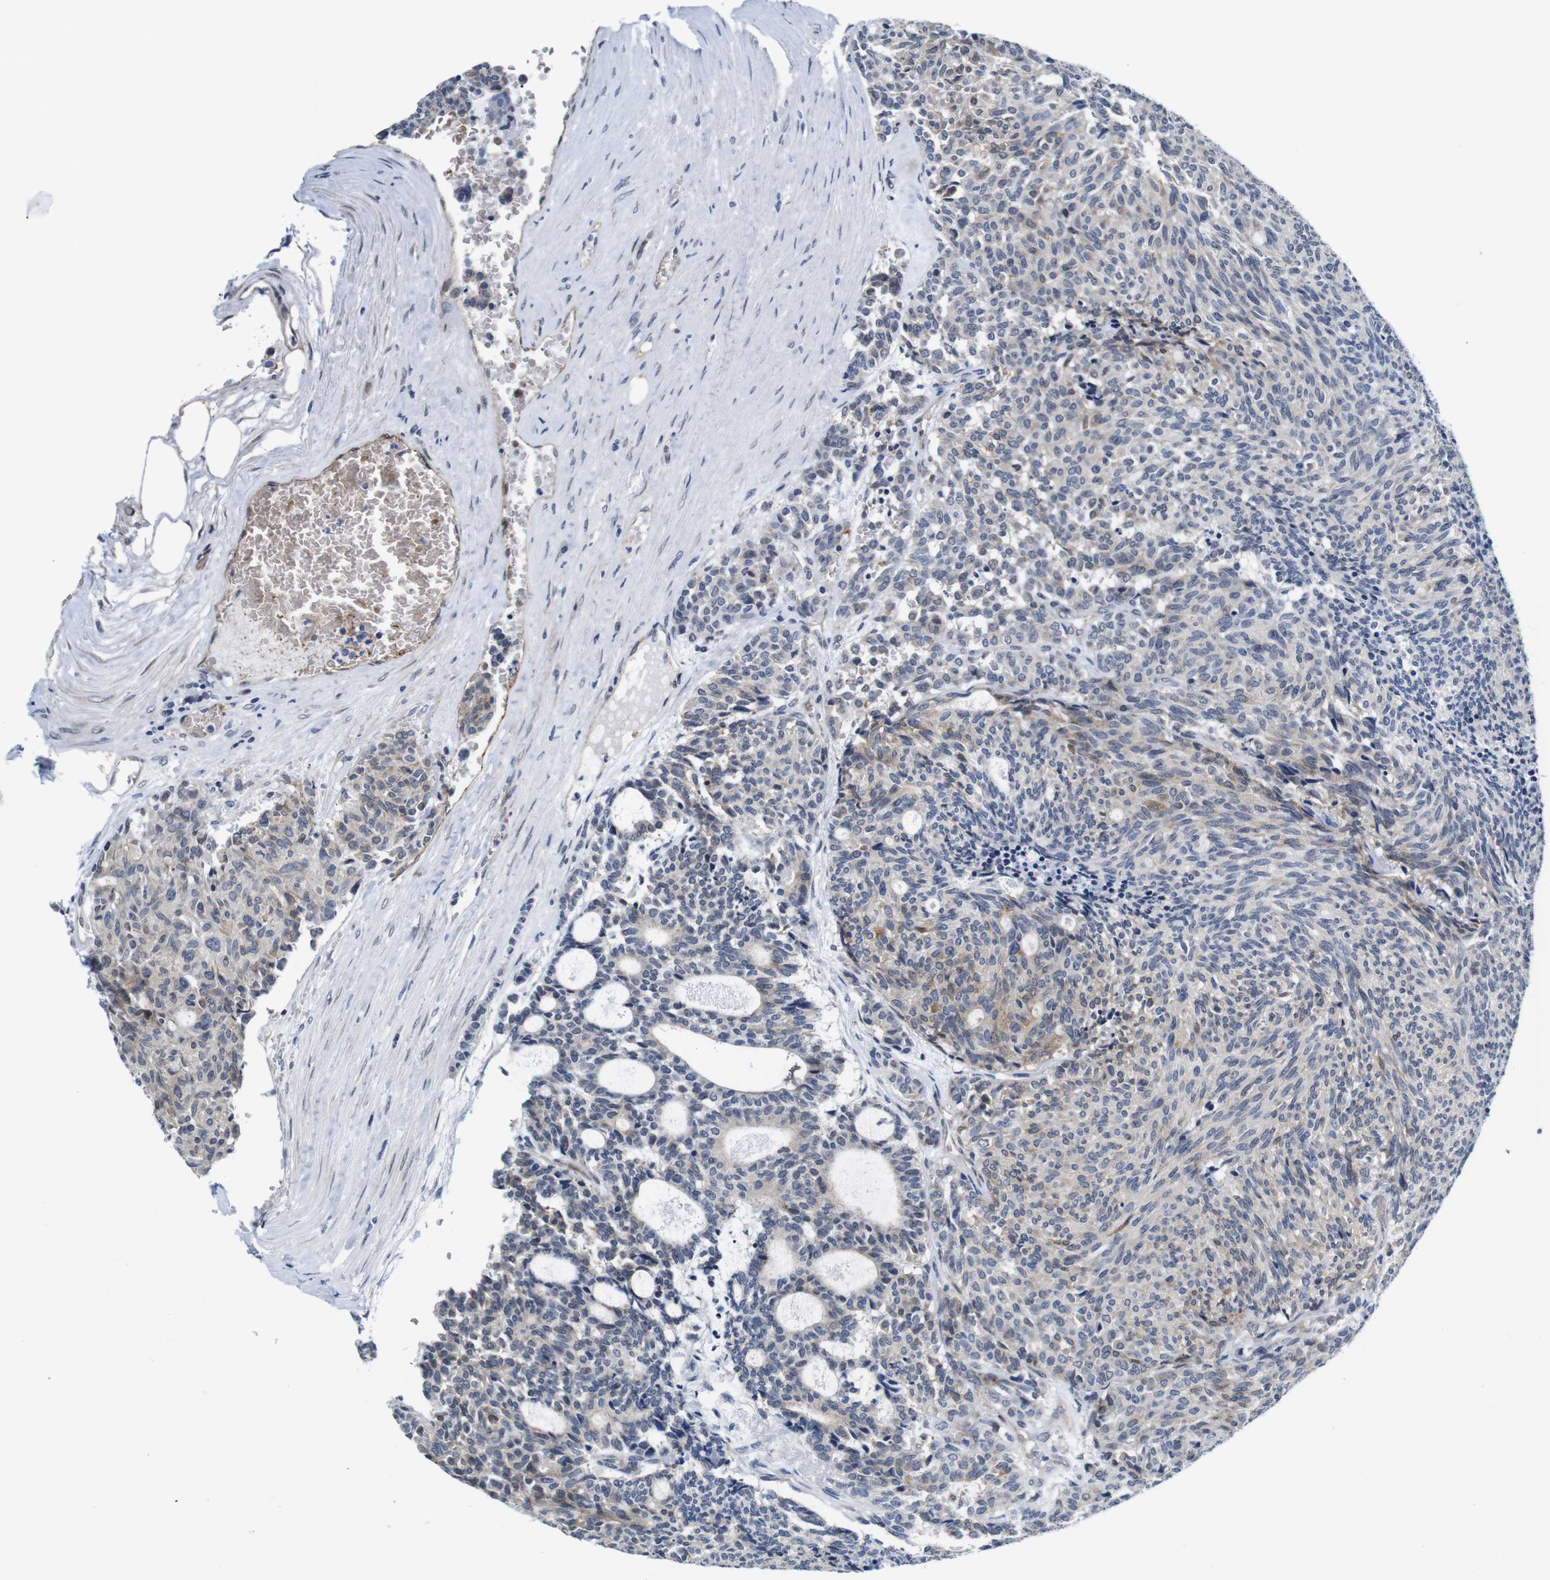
{"staining": {"intensity": "weak", "quantity": "<25%", "location": "cytoplasmic/membranous"}, "tissue": "carcinoid", "cell_type": "Tumor cells", "image_type": "cancer", "snomed": [{"axis": "morphology", "description": "Carcinoid, malignant, NOS"}, {"axis": "topography", "description": "Pancreas"}], "caption": "This is a photomicrograph of immunohistochemistry staining of malignant carcinoid, which shows no staining in tumor cells.", "gene": "SOCS3", "patient": {"sex": "female", "age": 54}}